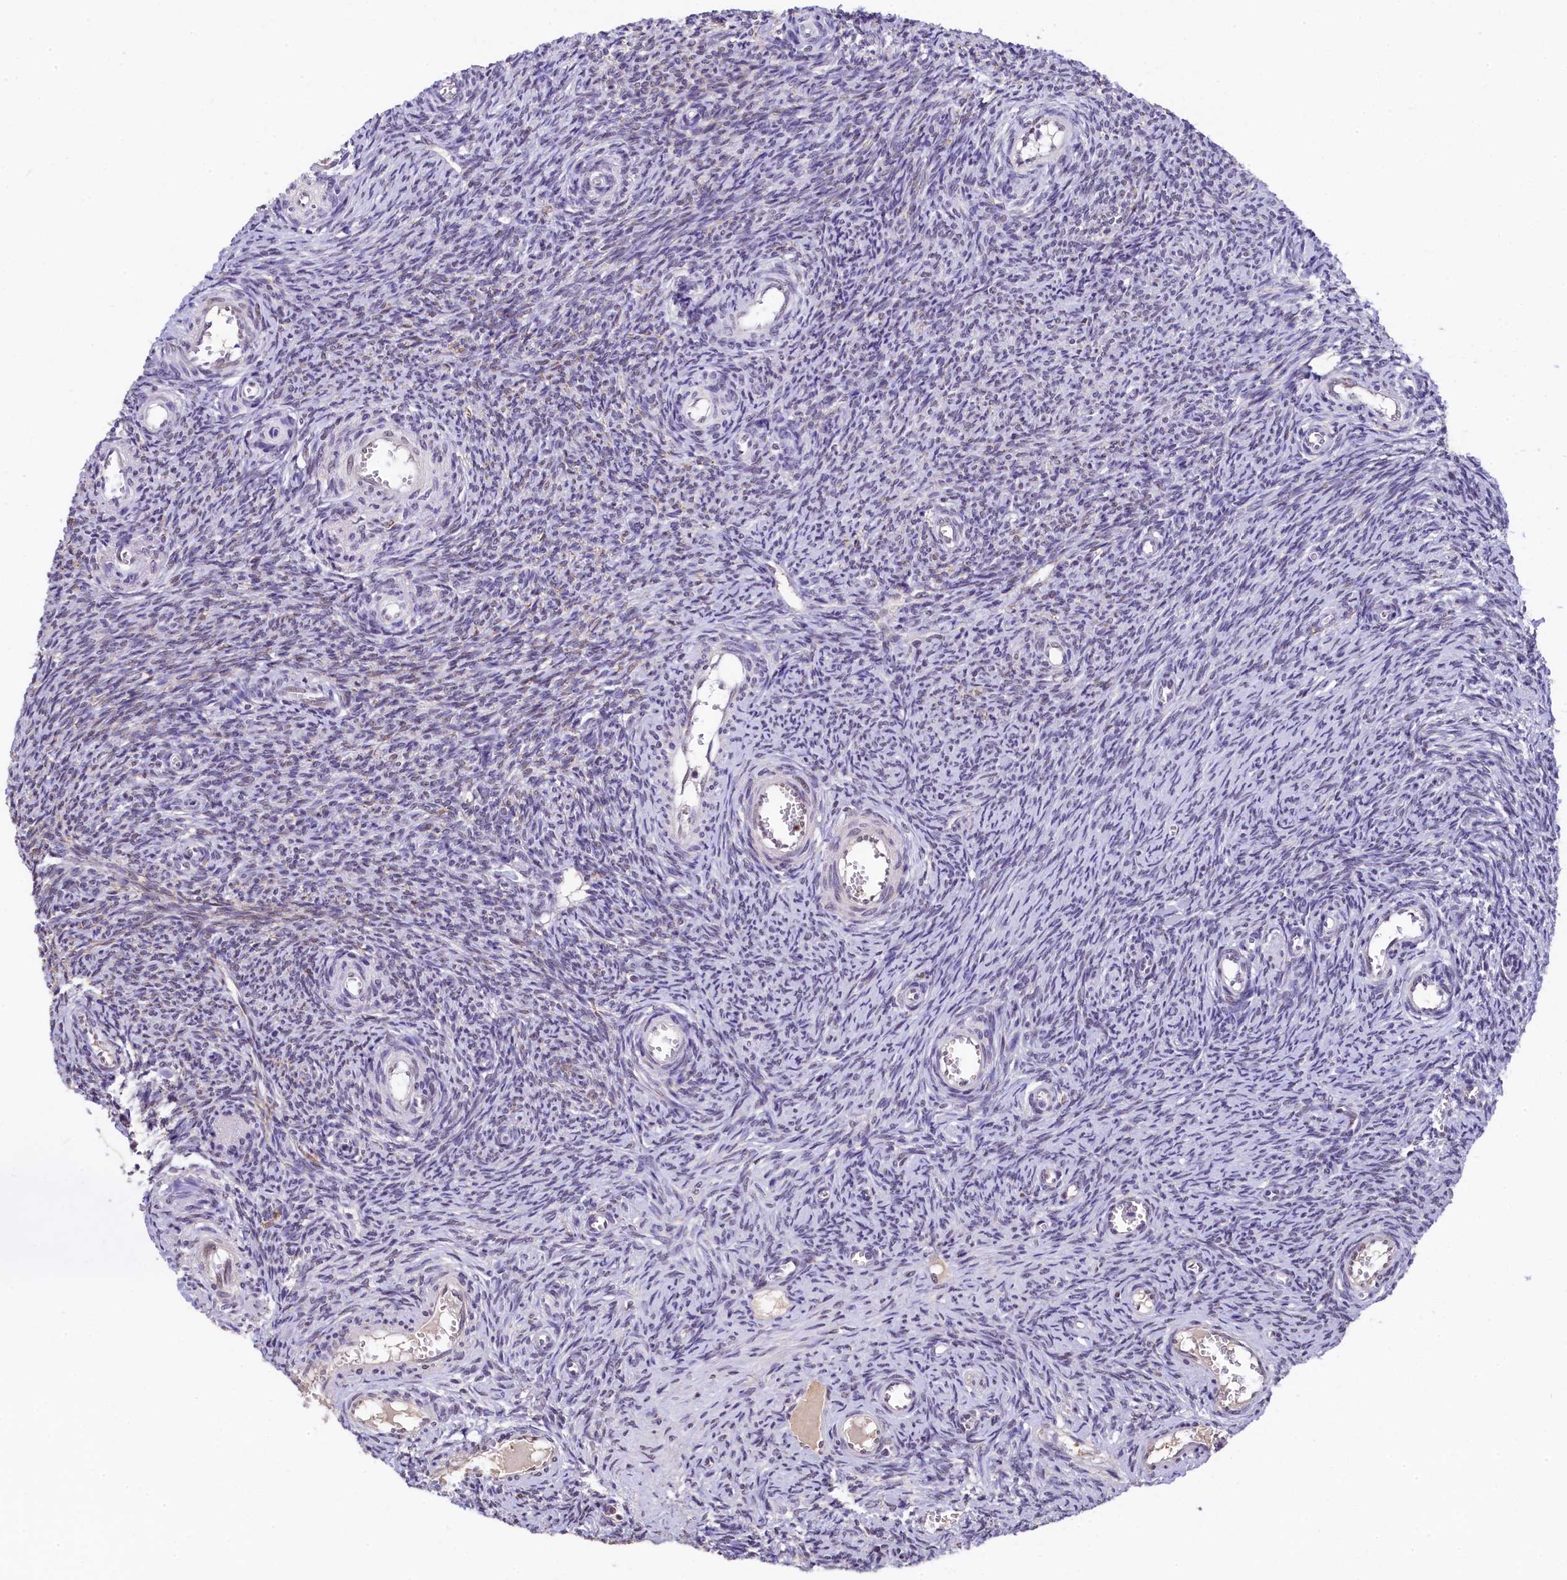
{"staining": {"intensity": "negative", "quantity": "none", "location": "none"}, "tissue": "ovary", "cell_type": "Ovarian stroma cells", "image_type": "normal", "snomed": [{"axis": "morphology", "description": "Normal tissue, NOS"}, {"axis": "topography", "description": "Ovary"}], "caption": "Ovarian stroma cells are negative for protein expression in normal human ovary. (Immunohistochemistry, brightfield microscopy, high magnification).", "gene": "HECTD4", "patient": {"sex": "female", "age": 44}}